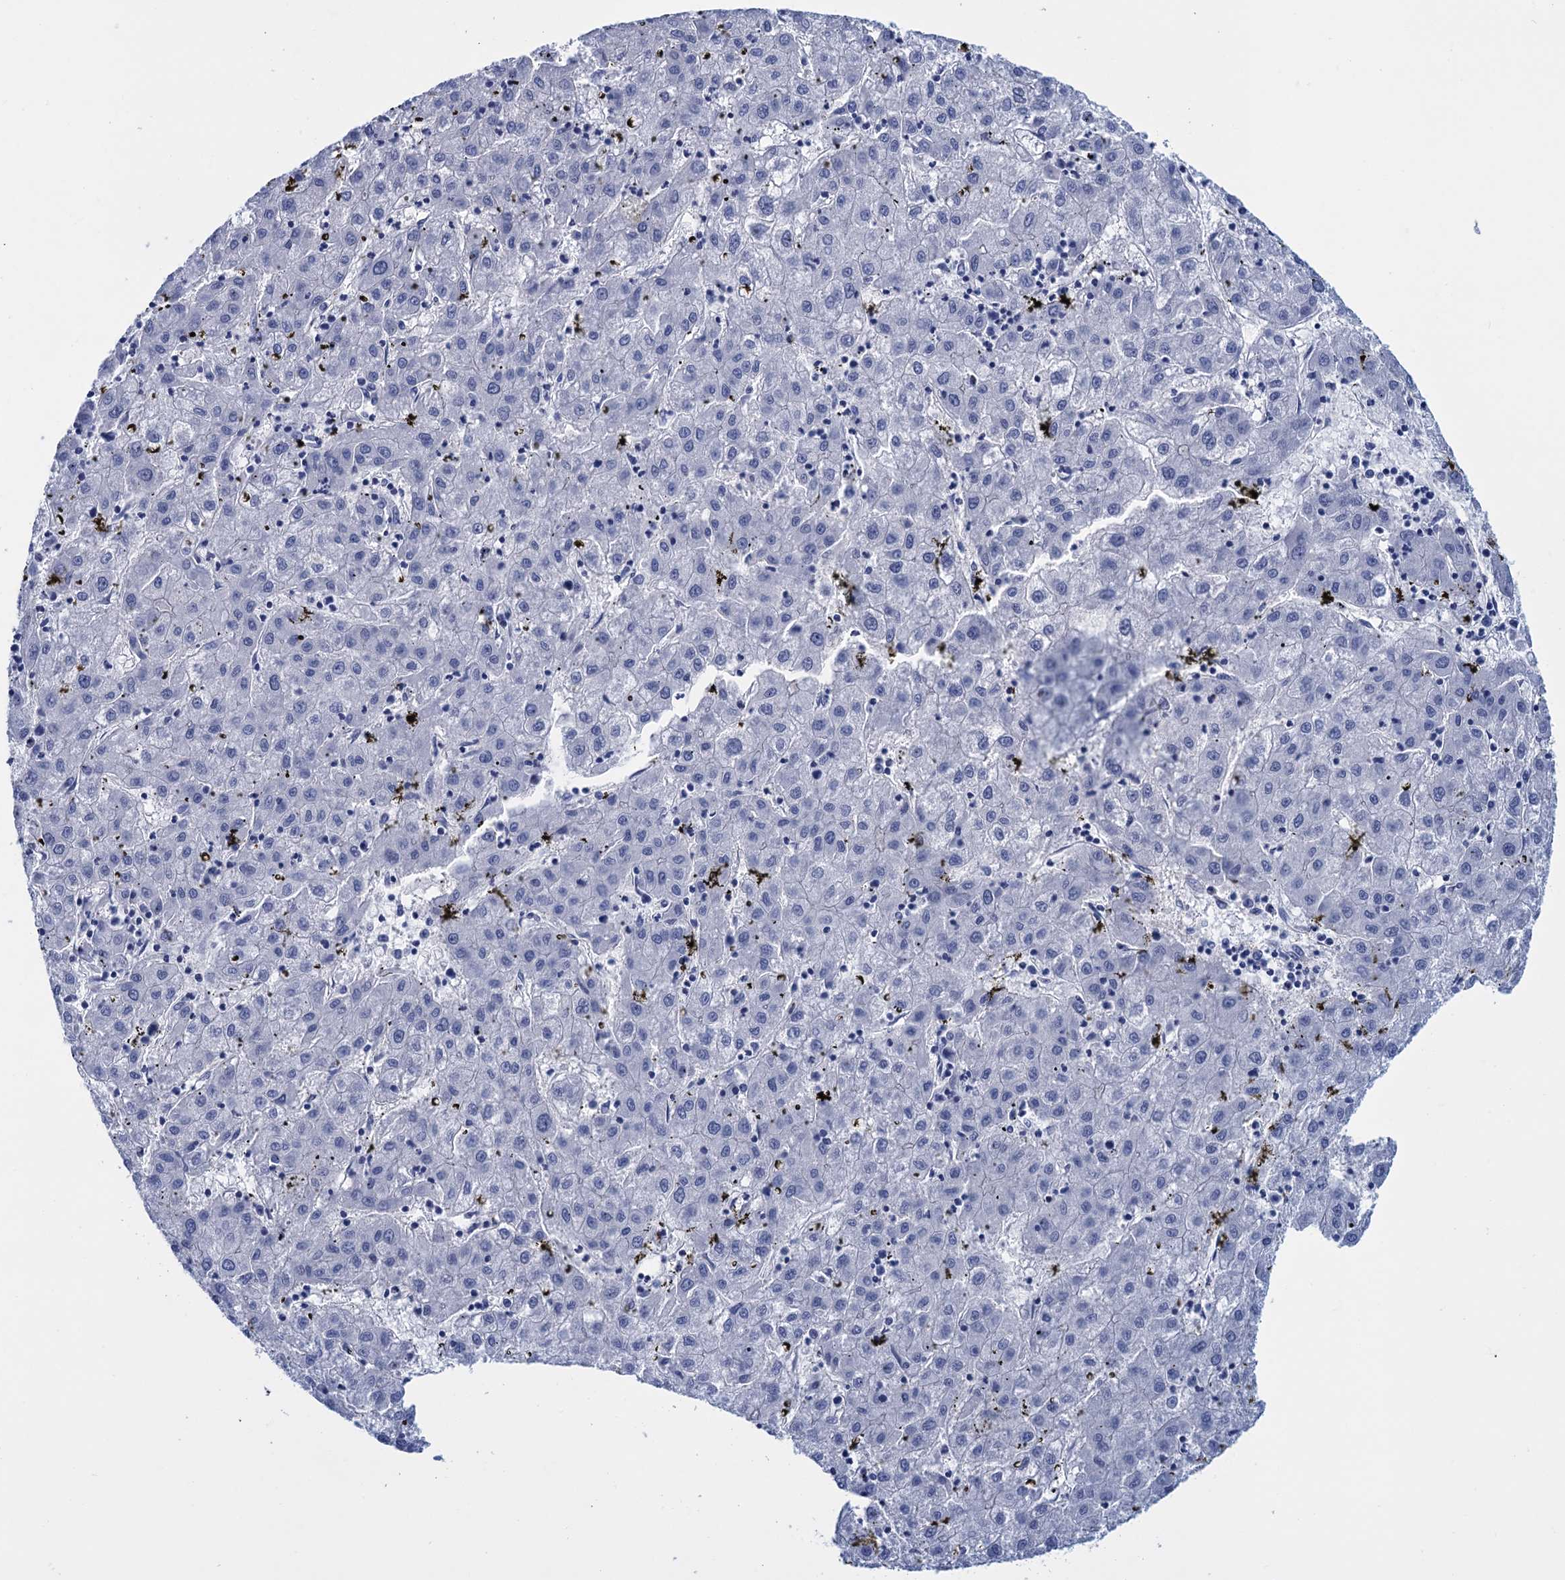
{"staining": {"intensity": "negative", "quantity": "none", "location": "none"}, "tissue": "liver cancer", "cell_type": "Tumor cells", "image_type": "cancer", "snomed": [{"axis": "morphology", "description": "Carcinoma, Hepatocellular, NOS"}, {"axis": "topography", "description": "Liver"}], "caption": "This is an immunohistochemistry histopathology image of hepatocellular carcinoma (liver). There is no positivity in tumor cells.", "gene": "CALML5", "patient": {"sex": "male", "age": 72}}